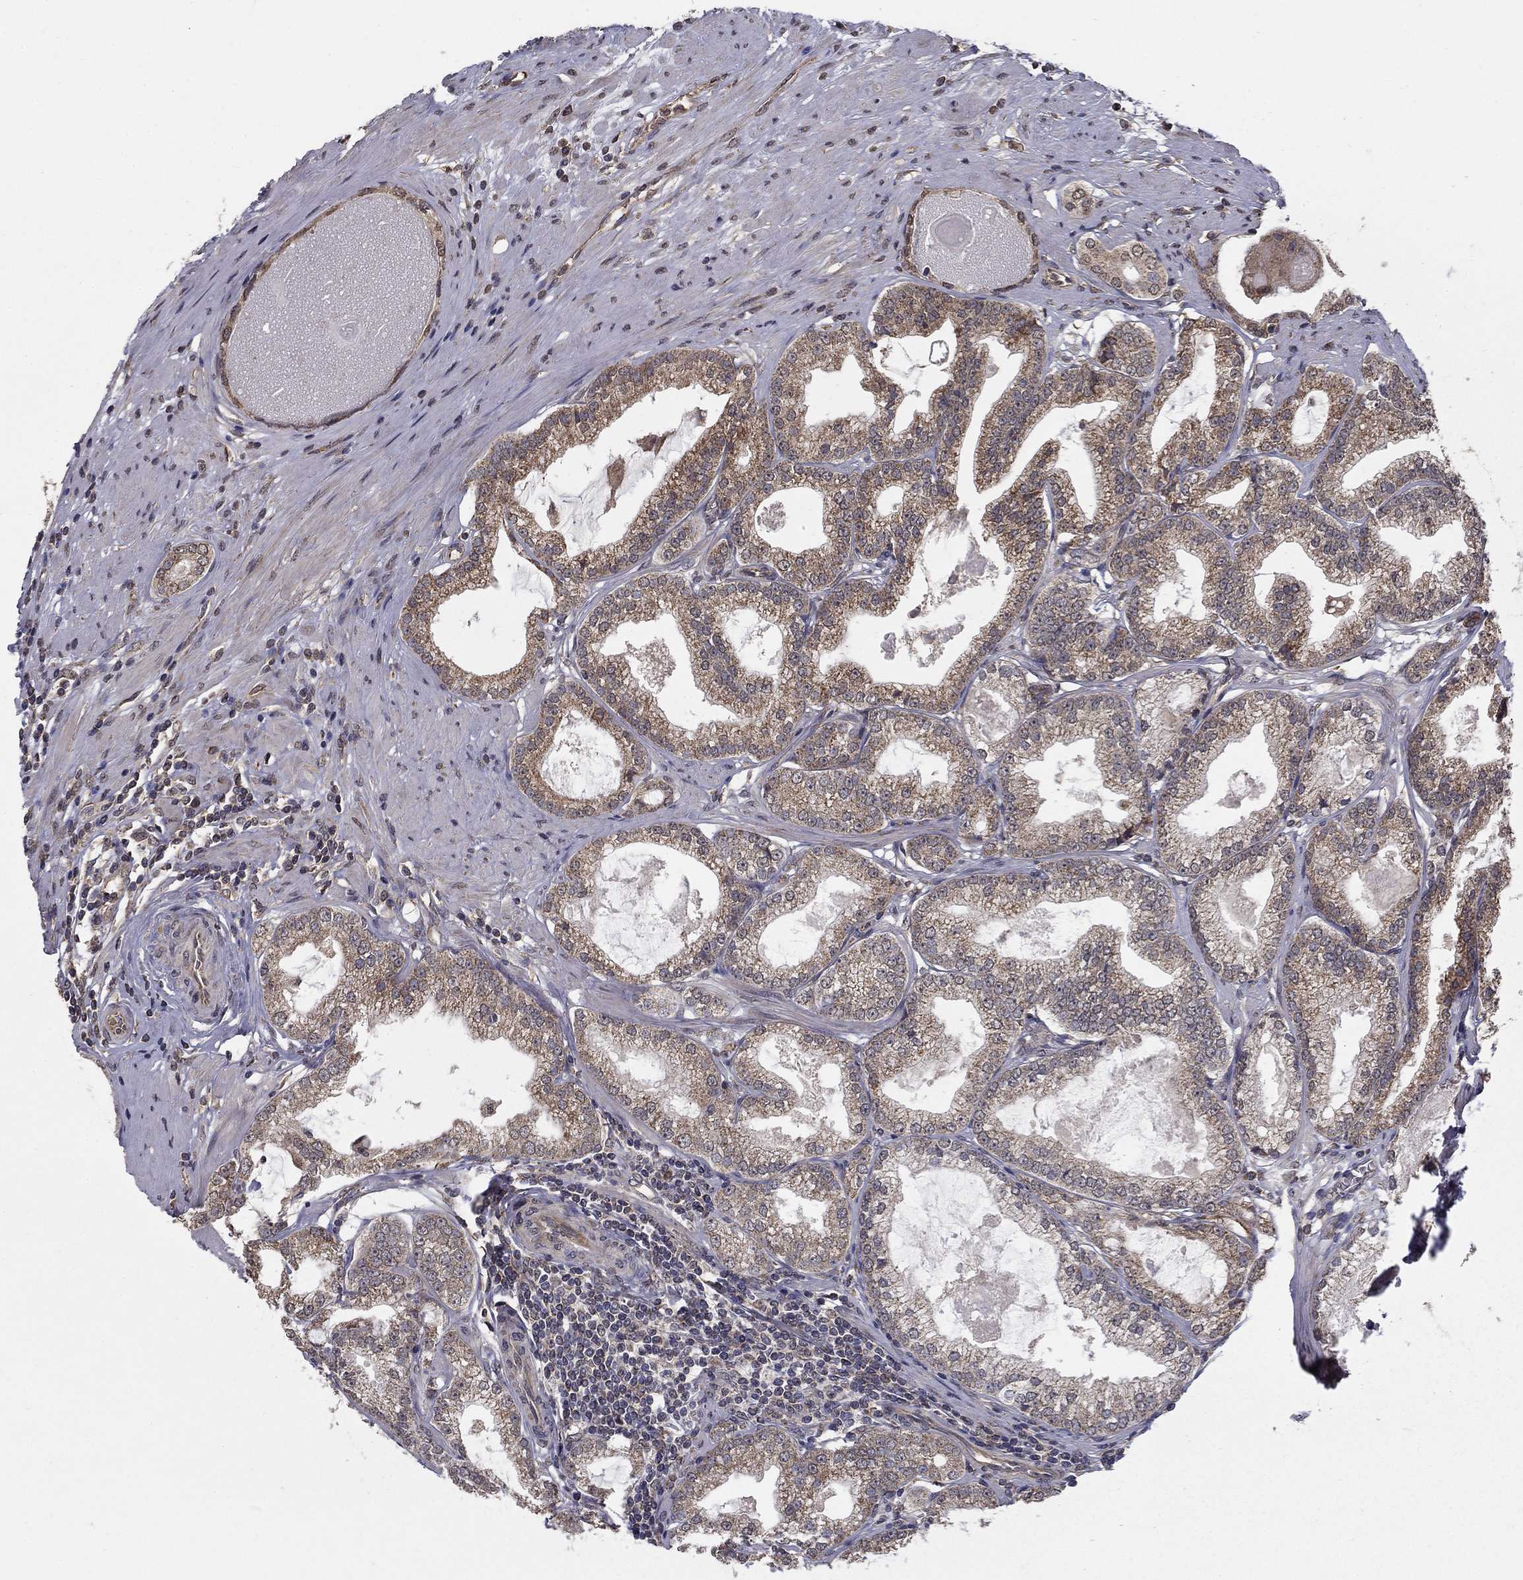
{"staining": {"intensity": "weak", "quantity": "25%-75%", "location": "cytoplasmic/membranous"}, "tissue": "prostate cancer", "cell_type": "Tumor cells", "image_type": "cancer", "snomed": [{"axis": "morphology", "description": "Adenocarcinoma, High grade"}, {"axis": "topography", "description": "Prostate and seminal vesicle, NOS"}], "caption": "A brown stain highlights weak cytoplasmic/membranous staining of a protein in high-grade adenocarcinoma (prostate) tumor cells. The staining is performed using DAB brown chromogen to label protein expression. The nuclei are counter-stained blue using hematoxylin.", "gene": "SLC2A13", "patient": {"sex": "male", "age": 62}}